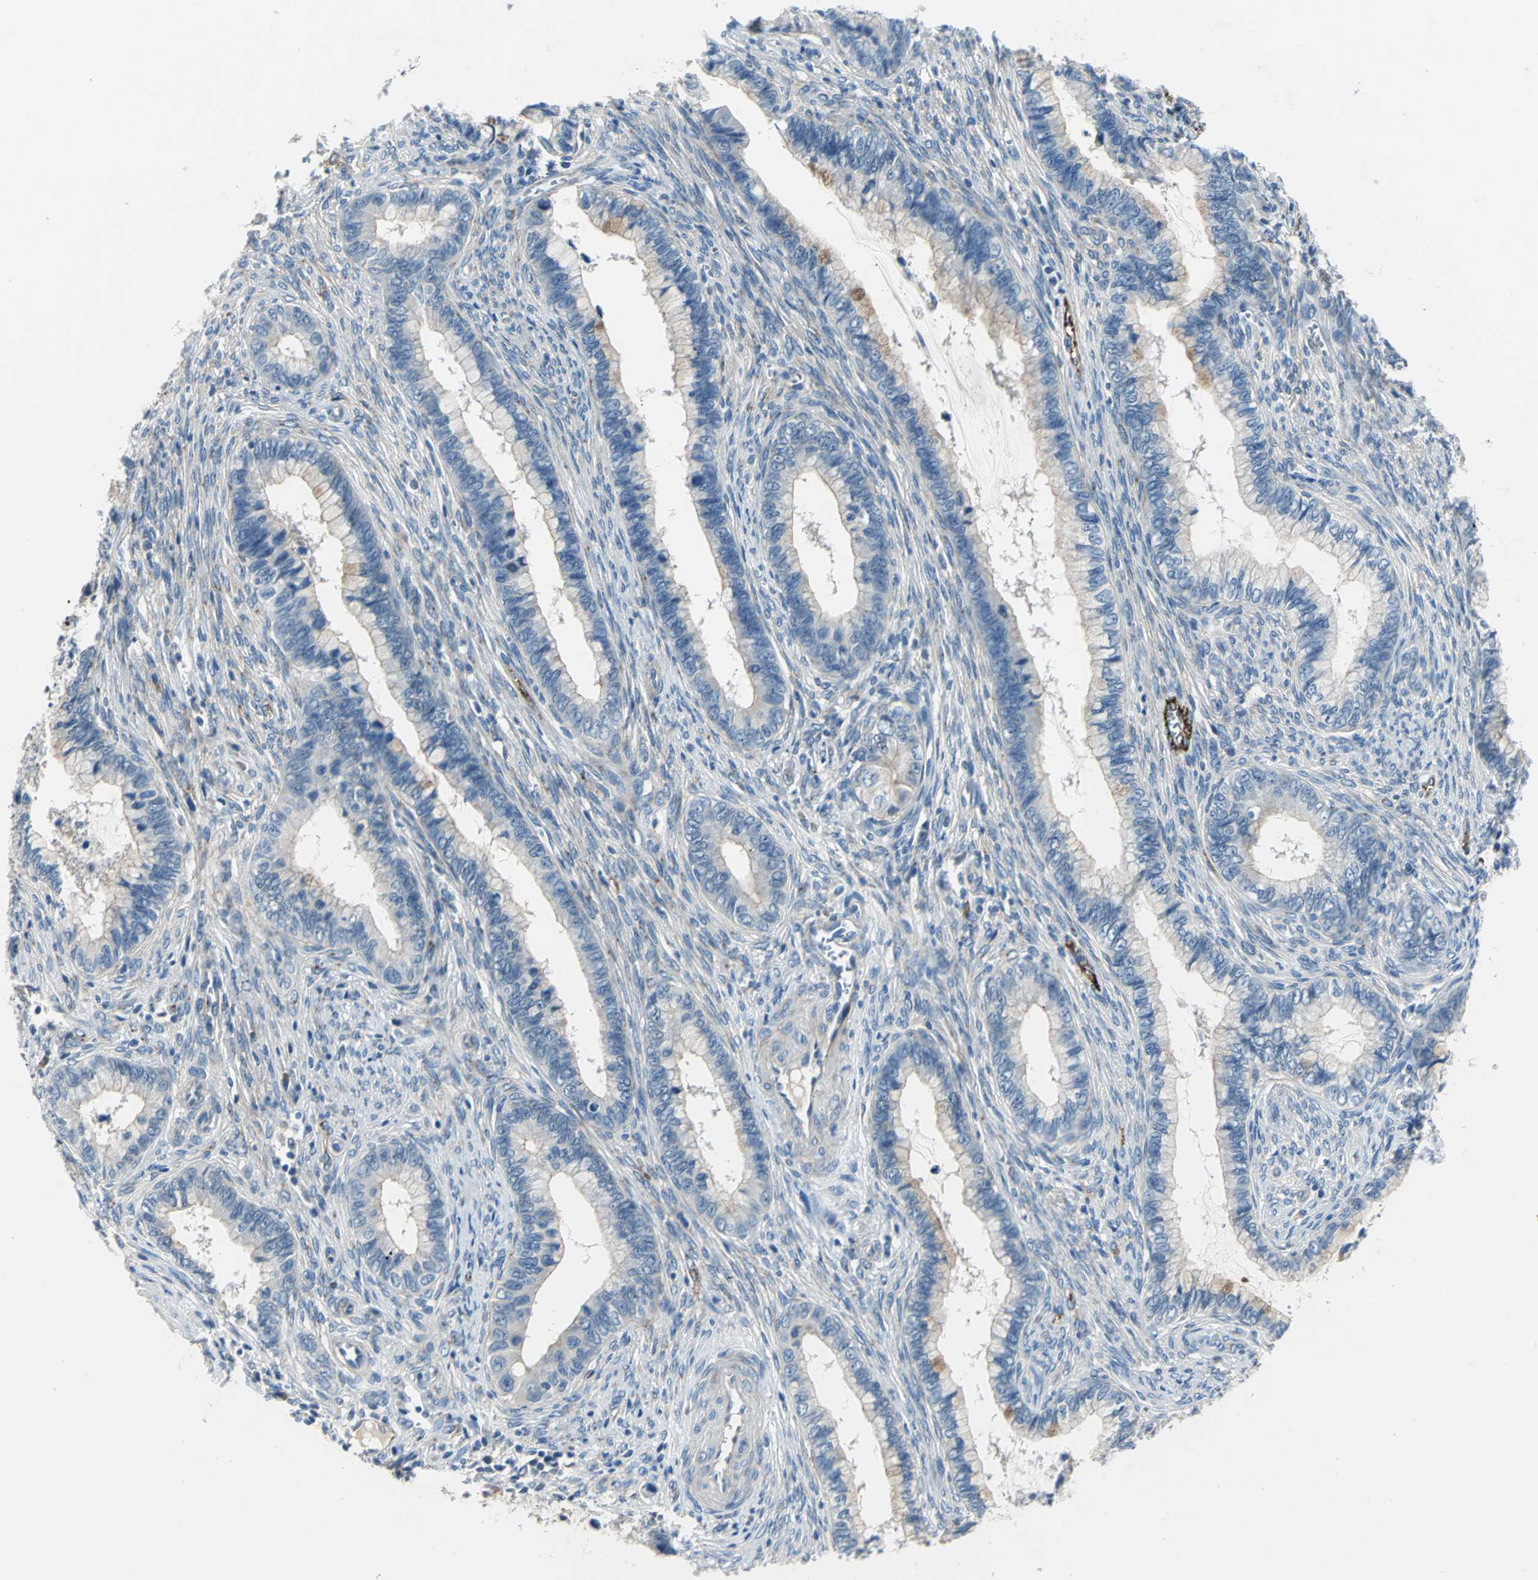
{"staining": {"intensity": "moderate", "quantity": "25%-75%", "location": "cytoplasmic/membranous"}, "tissue": "cervical cancer", "cell_type": "Tumor cells", "image_type": "cancer", "snomed": [{"axis": "morphology", "description": "Adenocarcinoma, NOS"}, {"axis": "topography", "description": "Cervix"}], "caption": "Immunohistochemical staining of human cervical cancer shows medium levels of moderate cytoplasmic/membranous protein expression in about 25%-75% of tumor cells.", "gene": "SELP", "patient": {"sex": "female", "age": 44}}